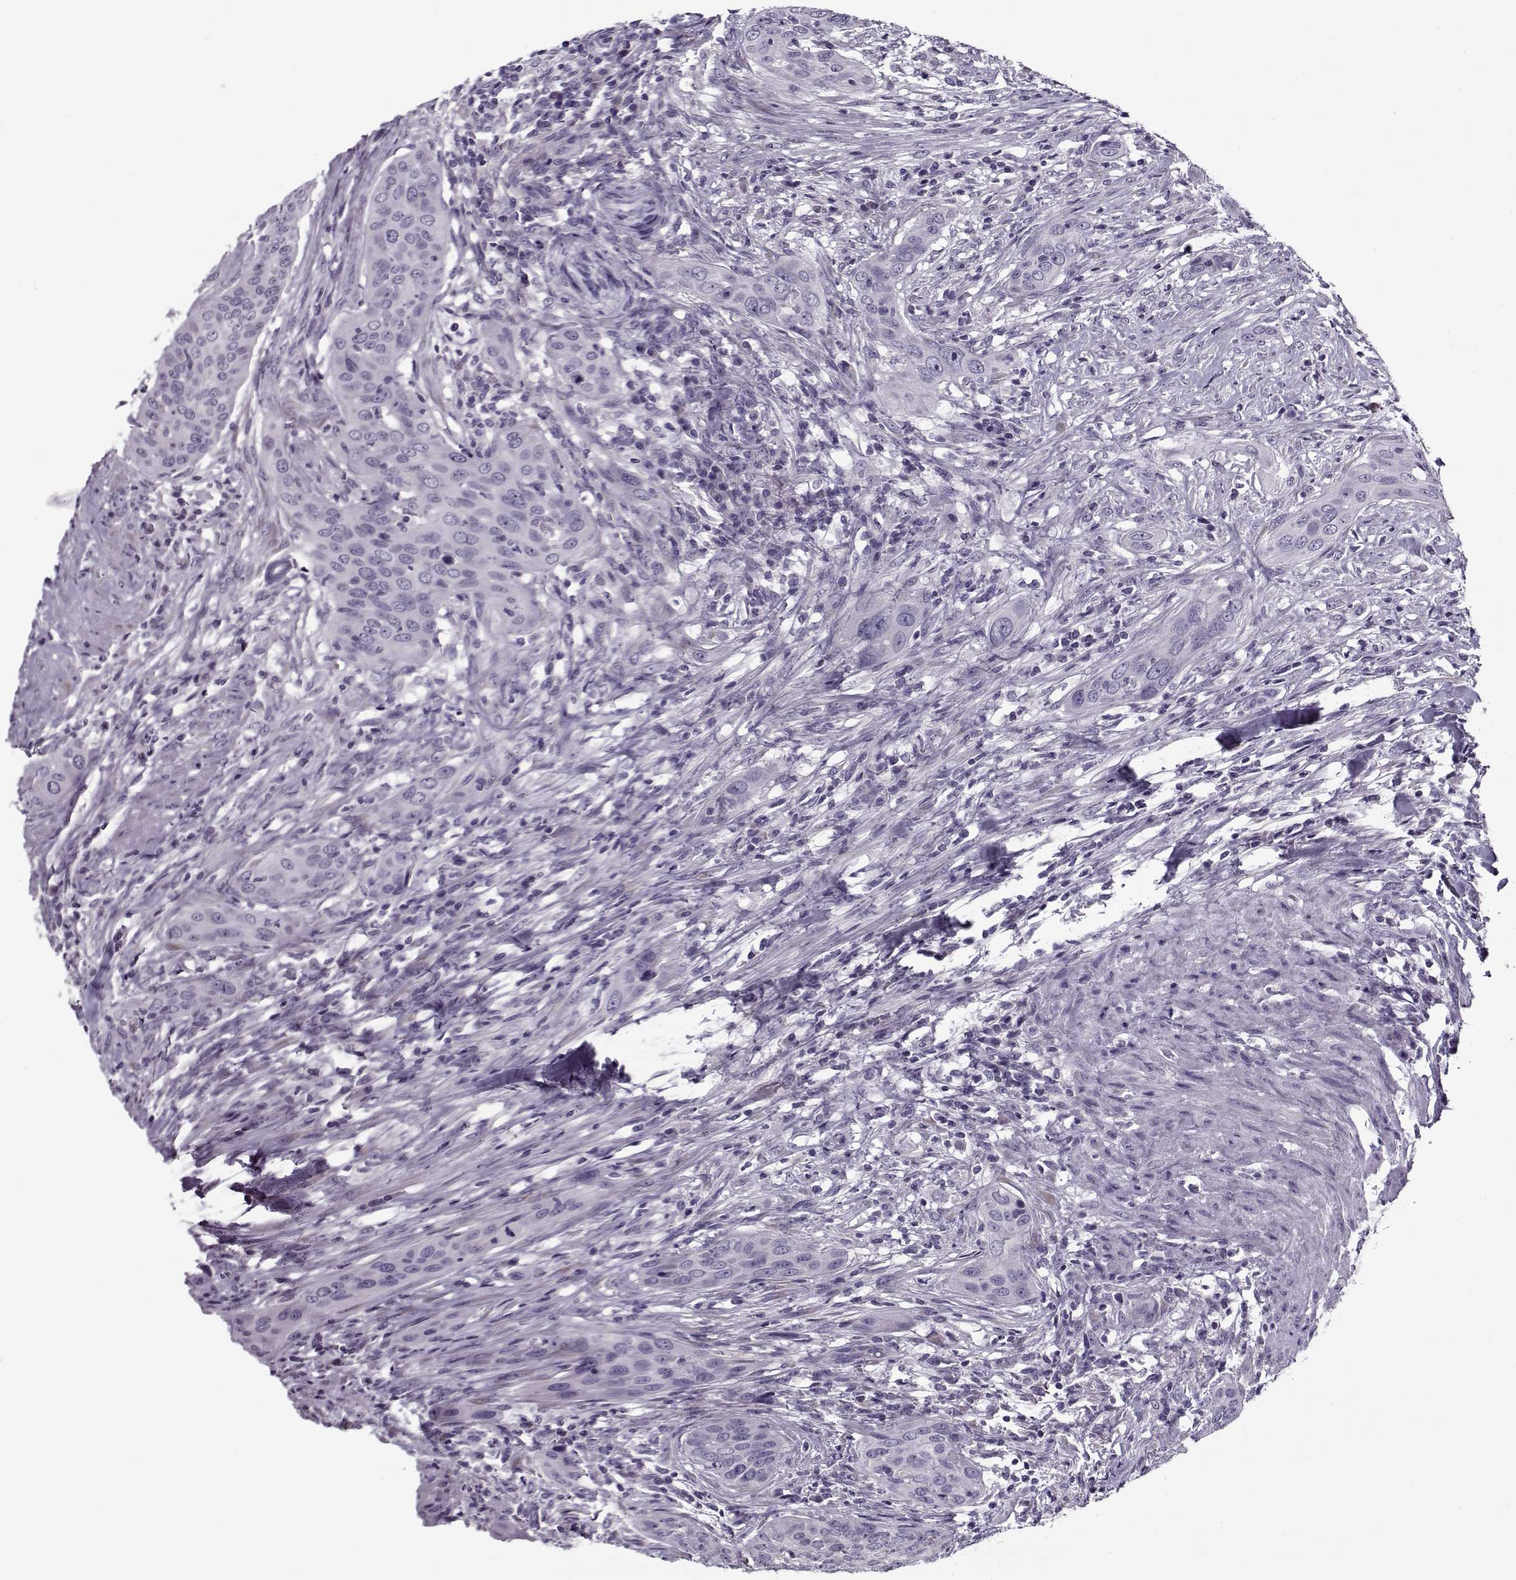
{"staining": {"intensity": "negative", "quantity": "none", "location": "none"}, "tissue": "urothelial cancer", "cell_type": "Tumor cells", "image_type": "cancer", "snomed": [{"axis": "morphology", "description": "Urothelial carcinoma, High grade"}, {"axis": "topography", "description": "Urinary bladder"}], "caption": "The micrograph shows no significant staining in tumor cells of high-grade urothelial carcinoma. The staining is performed using DAB (3,3'-diaminobenzidine) brown chromogen with nuclei counter-stained in using hematoxylin.", "gene": "GAGE2A", "patient": {"sex": "male", "age": 82}}